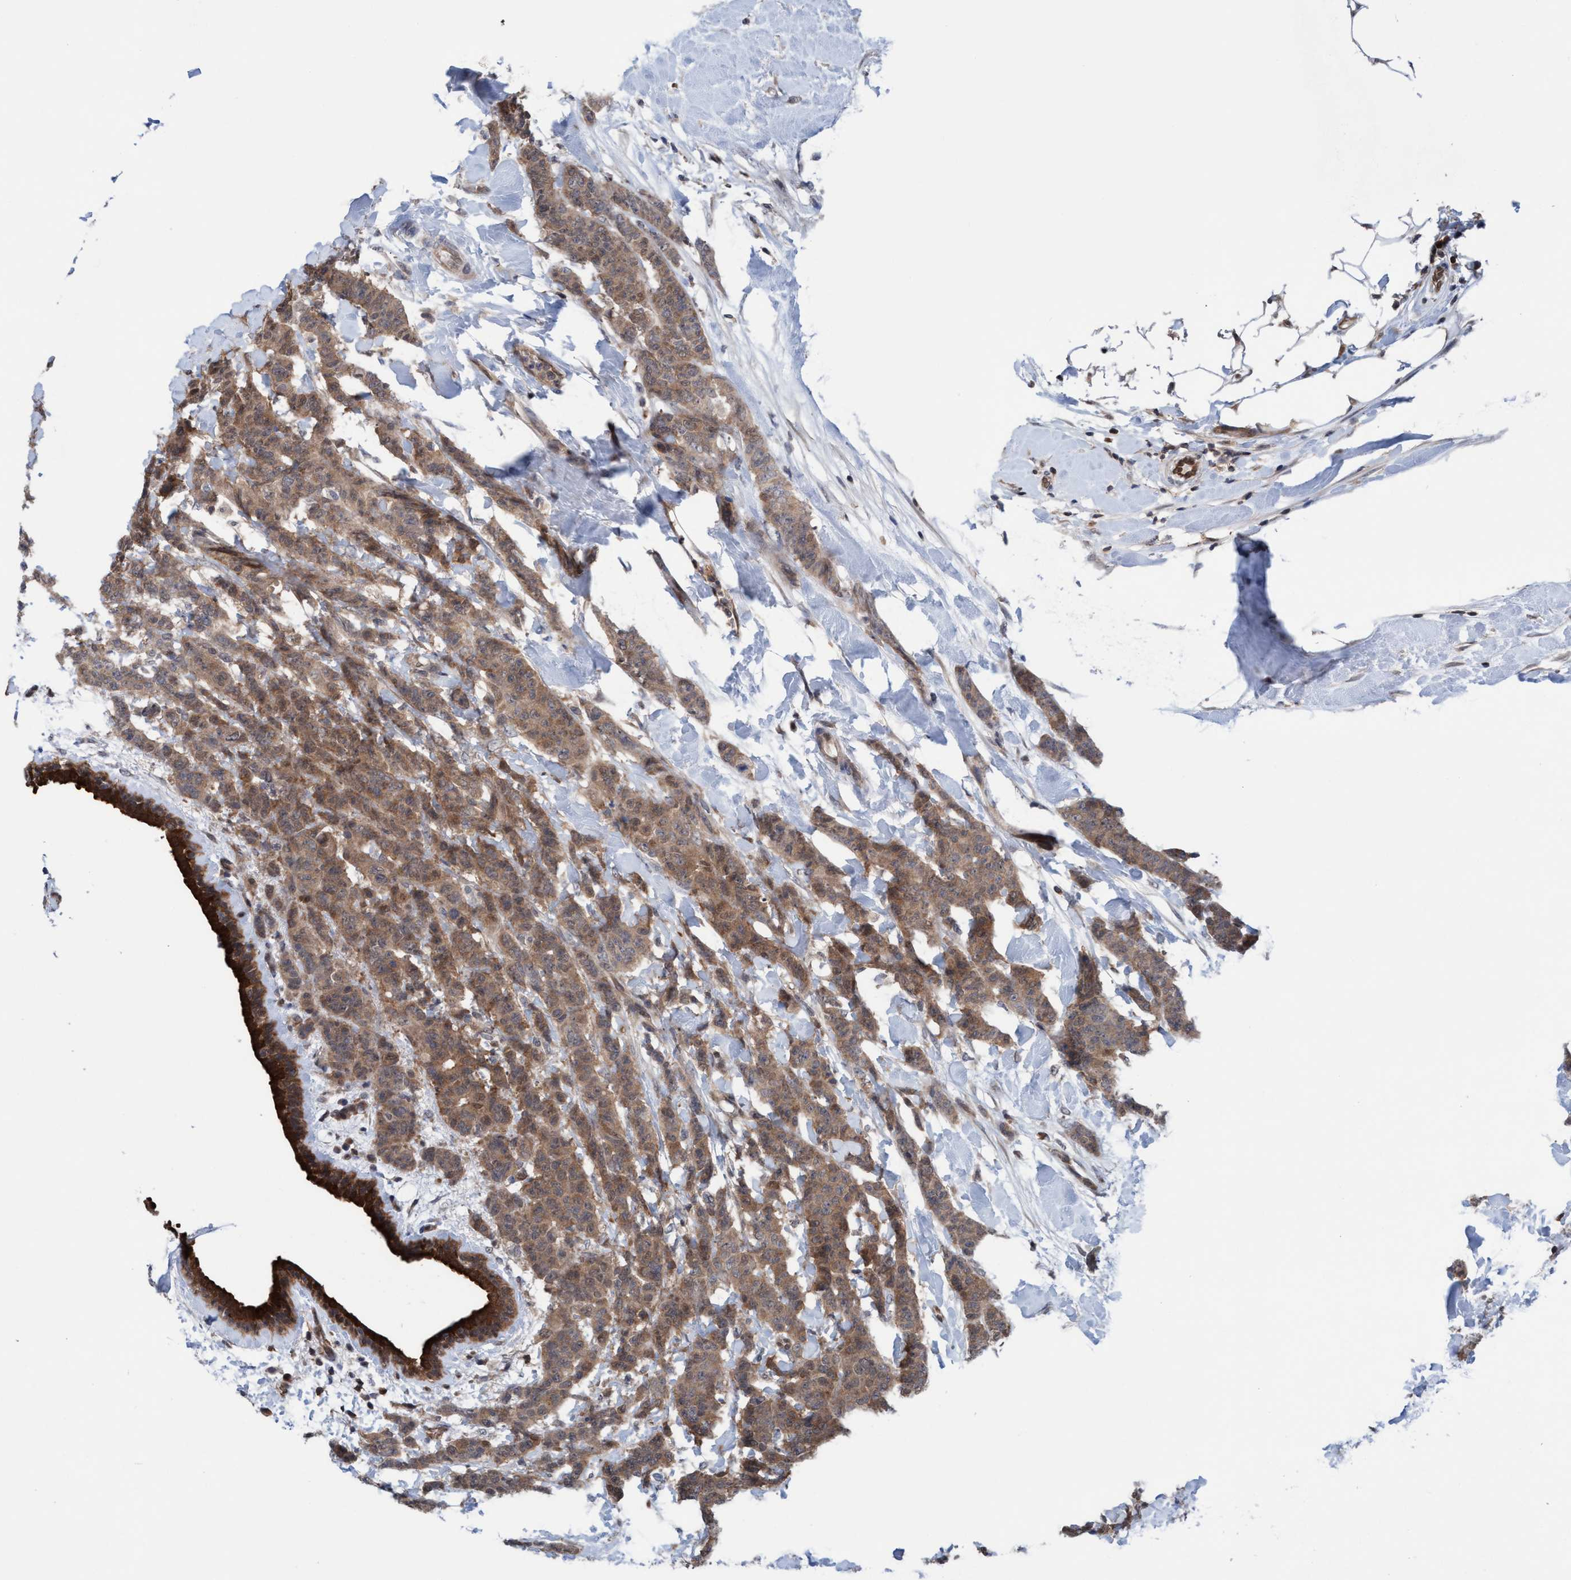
{"staining": {"intensity": "moderate", "quantity": ">75%", "location": "cytoplasmic/membranous"}, "tissue": "breast cancer", "cell_type": "Tumor cells", "image_type": "cancer", "snomed": [{"axis": "morphology", "description": "Normal tissue, NOS"}, {"axis": "morphology", "description": "Duct carcinoma"}, {"axis": "topography", "description": "Breast"}], "caption": "Immunohistochemistry (IHC) (DAB) staining of human invasive ductal carcinoma (breast) exhibits moderate cytoplasmic/membranous protein positivity in approximately >75% of tumor cells.", "gene": "GLOD4", "patient": {"sex": "female", "age": 40}}